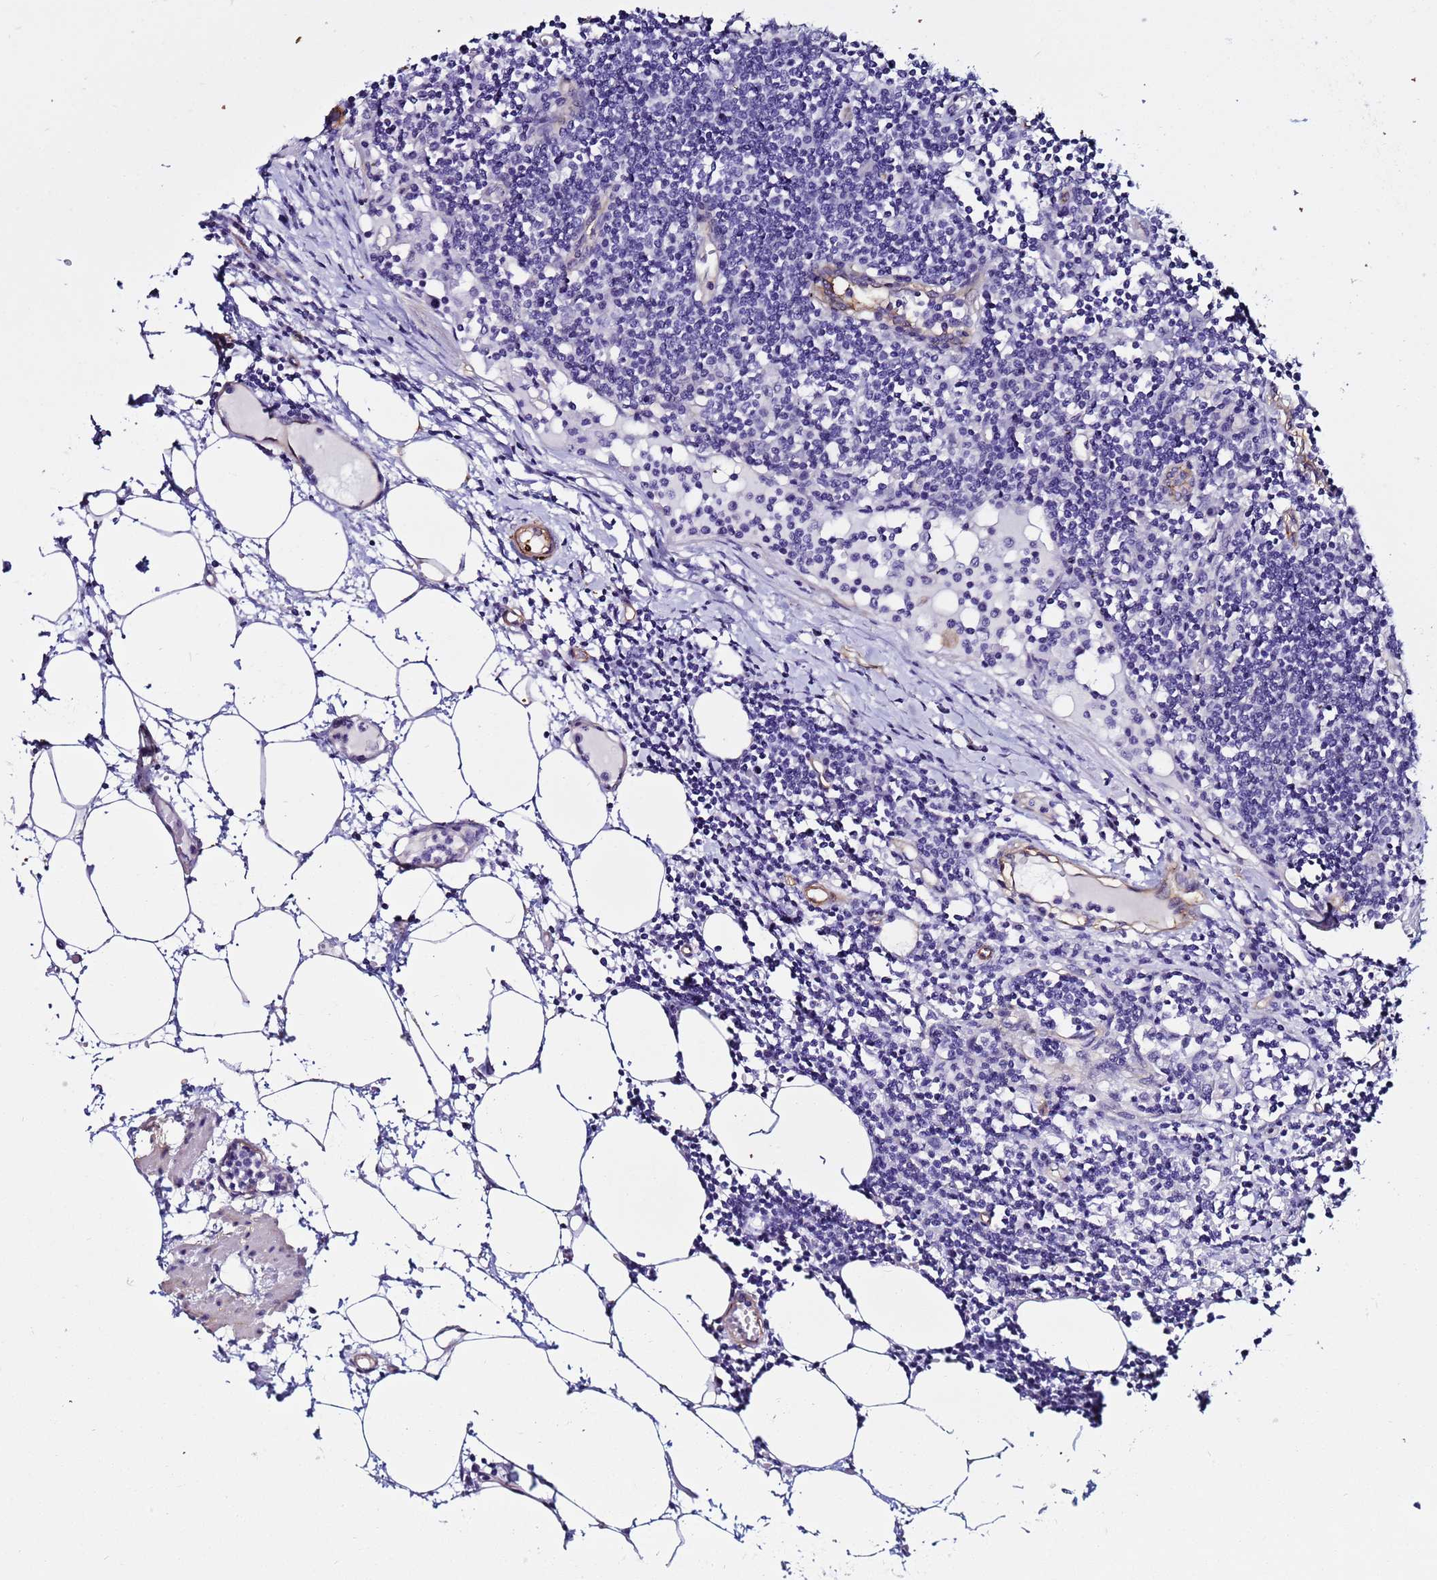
{"staining": {"intensity": "negative", "quantity": "none", "location": "none"}, "tissue": "lymph node", "cell_type": "Germinal center cells", "image_type": "normal", "snomed": [{"axis": "morphology", "description": "Adenocarcinoma, NOS"}, {"axis": "topography", "description": "Lymph node"}], "caption": "High magnification brightfield microscopy of benign lymph node stained with DAB (3,3'-diaminobenzidine) (brown) and counterstained with hematoxylin (blue): germinal center cells show no significant positivity. (Brightfield microscopy of DAB immunohistochemistry (IHC) at high magnification).", "gene": "DEFB104A", "patient": {"sex": "female", "age": 62}}